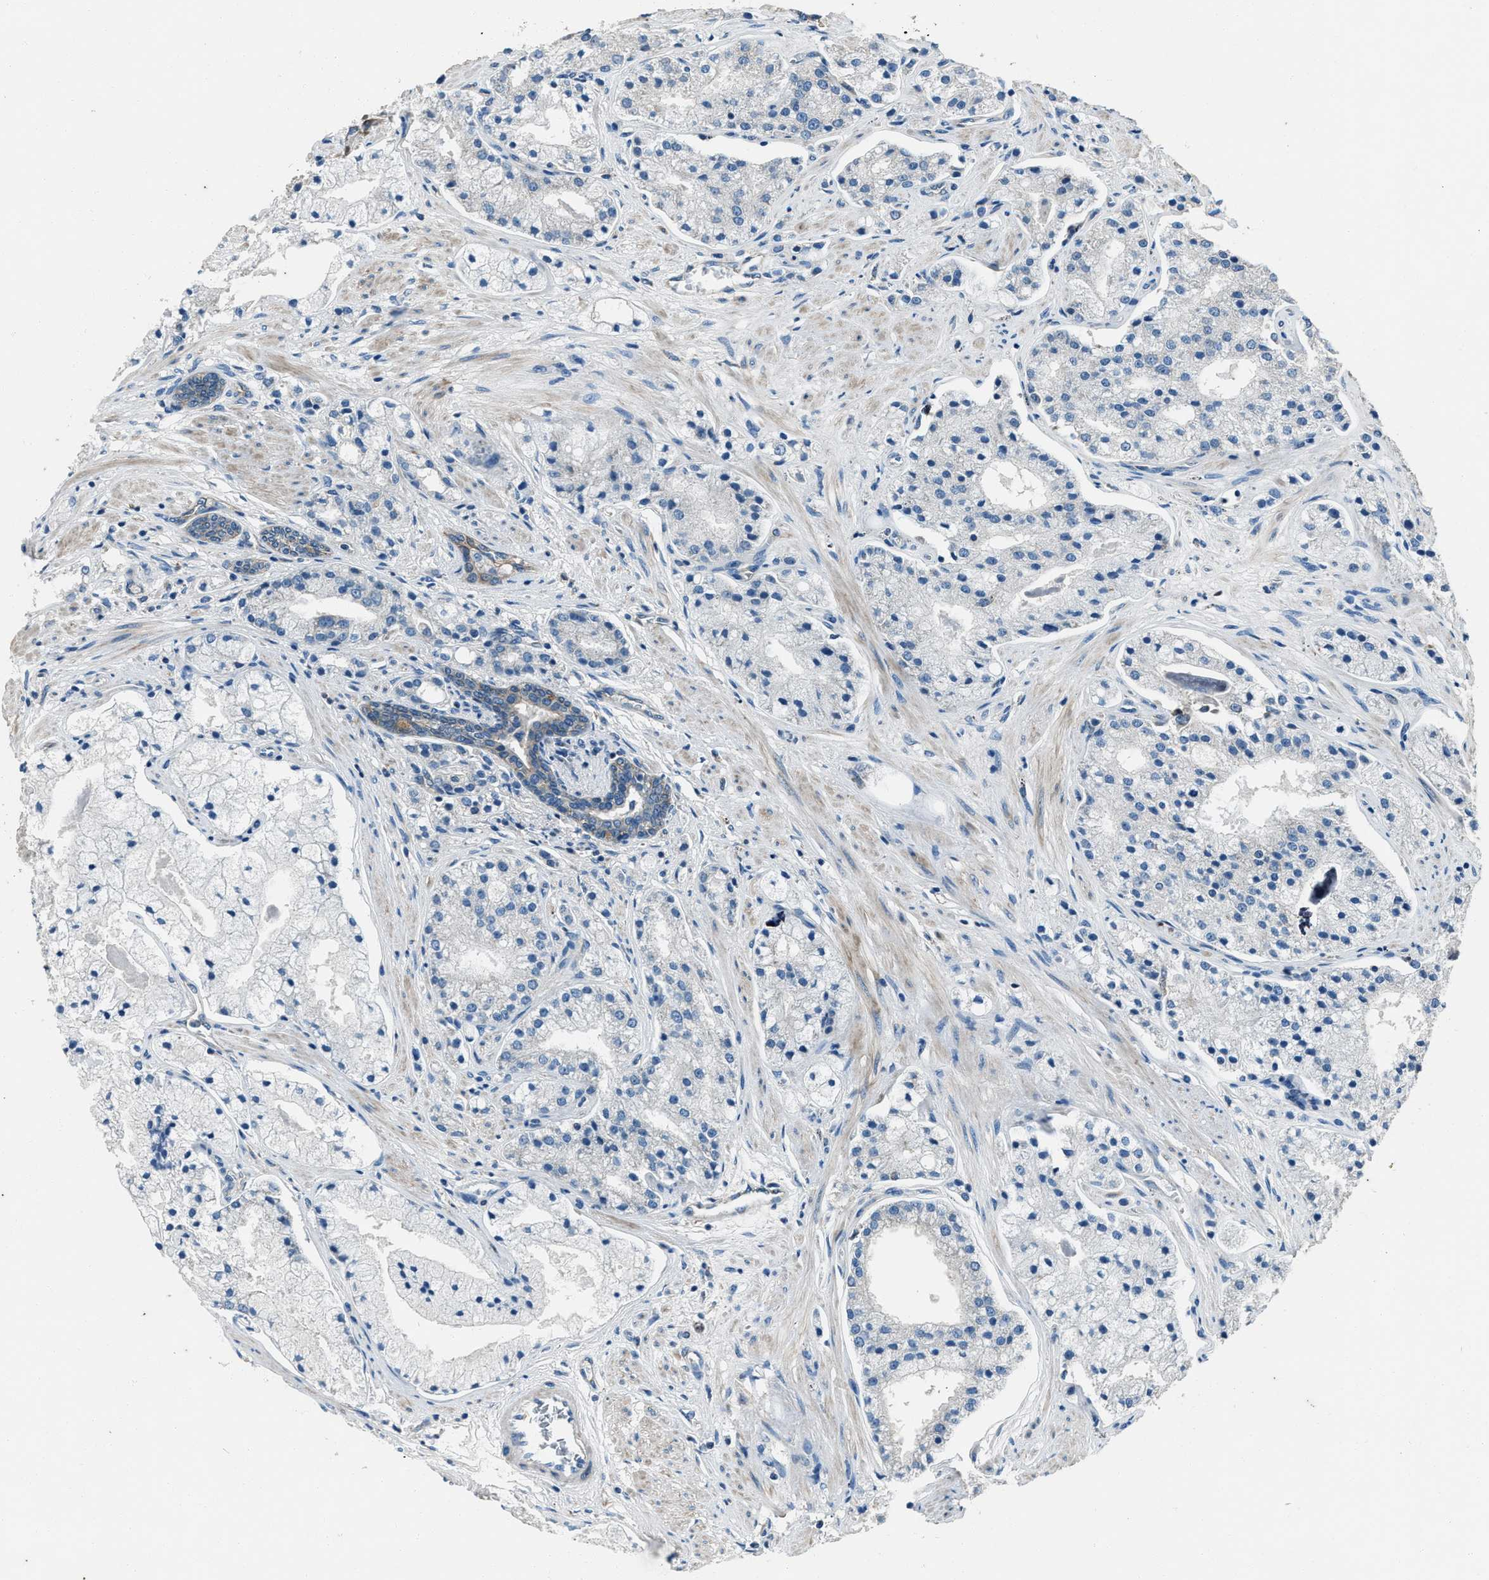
{"staining": {"intensity": "negative", "quantity": "none", "location": "none"}, "tissue": "prostate cancer", "cell_type": "Tumor cells", "image_type": "cancer", "snomed": [{"axis": "morphology", "description": "Adenocarcinoma, High grade"}, {"axis": "topography", "description": "Prostate"}], "caption": "The image demonstrates no significant staining in tumor cells of prostate high-grade adenocarcinoma.", "gene": "SVIL", "patient": {"sex": "male", "age": 50}}